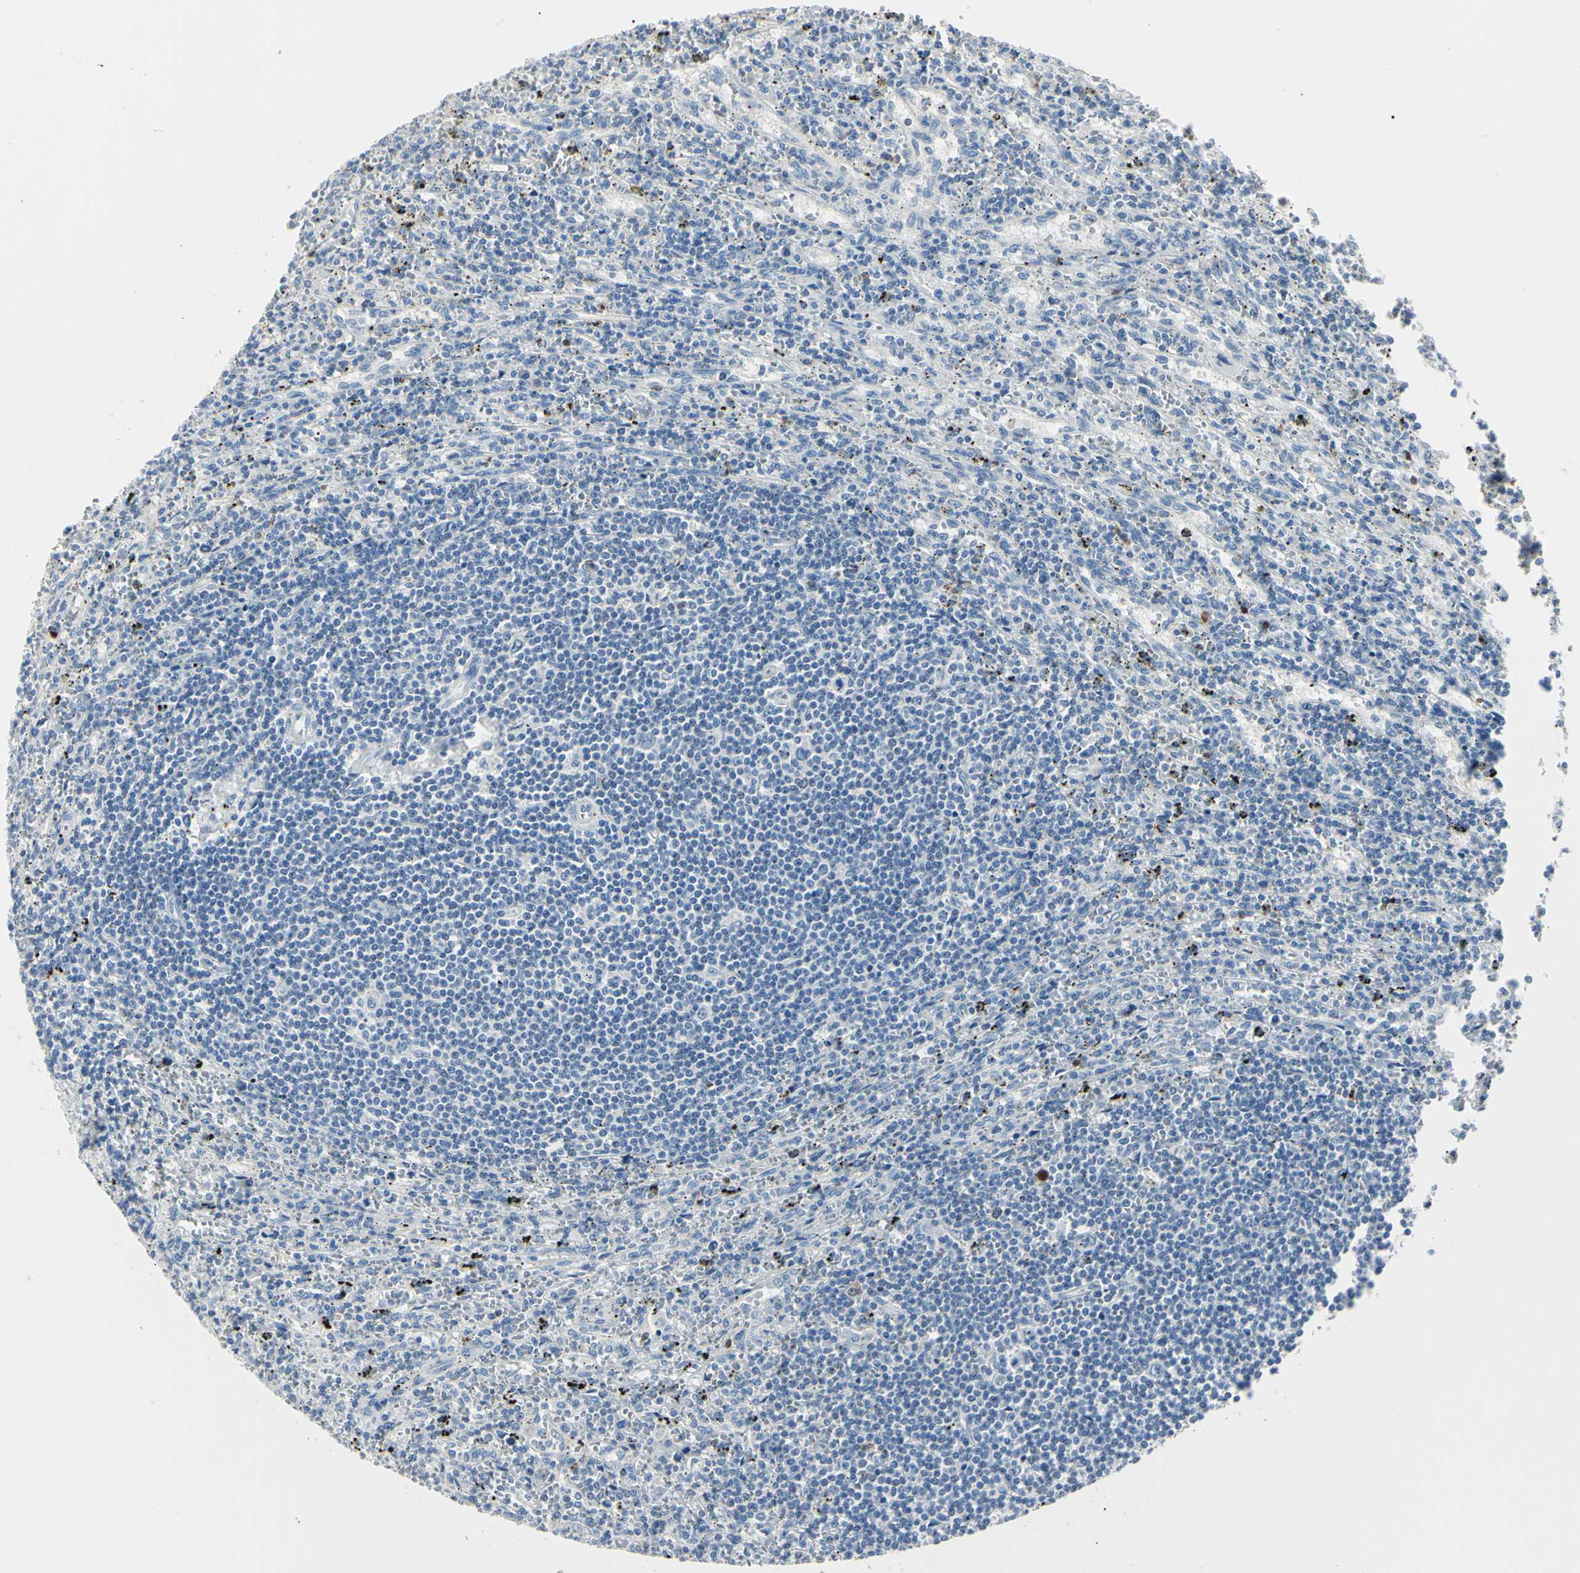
{"staining": {"intensity": "negative", "quantity": "none", "location": "none"}, "tissue": "lymphoma", "cell_type": "Tumor cells", "image_type": "cancer", "snomed": [{"axis": "morphology", "description": "Malignant lymphoma, non-Hodgkin's type, Low grade"}, {"axis": "topography", "description": "Spleen"}], "caption": "Immunohistochemistry (IHC) image of low-grade malignant lymphoma, non-Hodgkin's type stained for a protein (brown), which reveals no positivity in tumor cells.", "gene": "AKR1C3", "patient": {"sex": "male", "age": 76}}